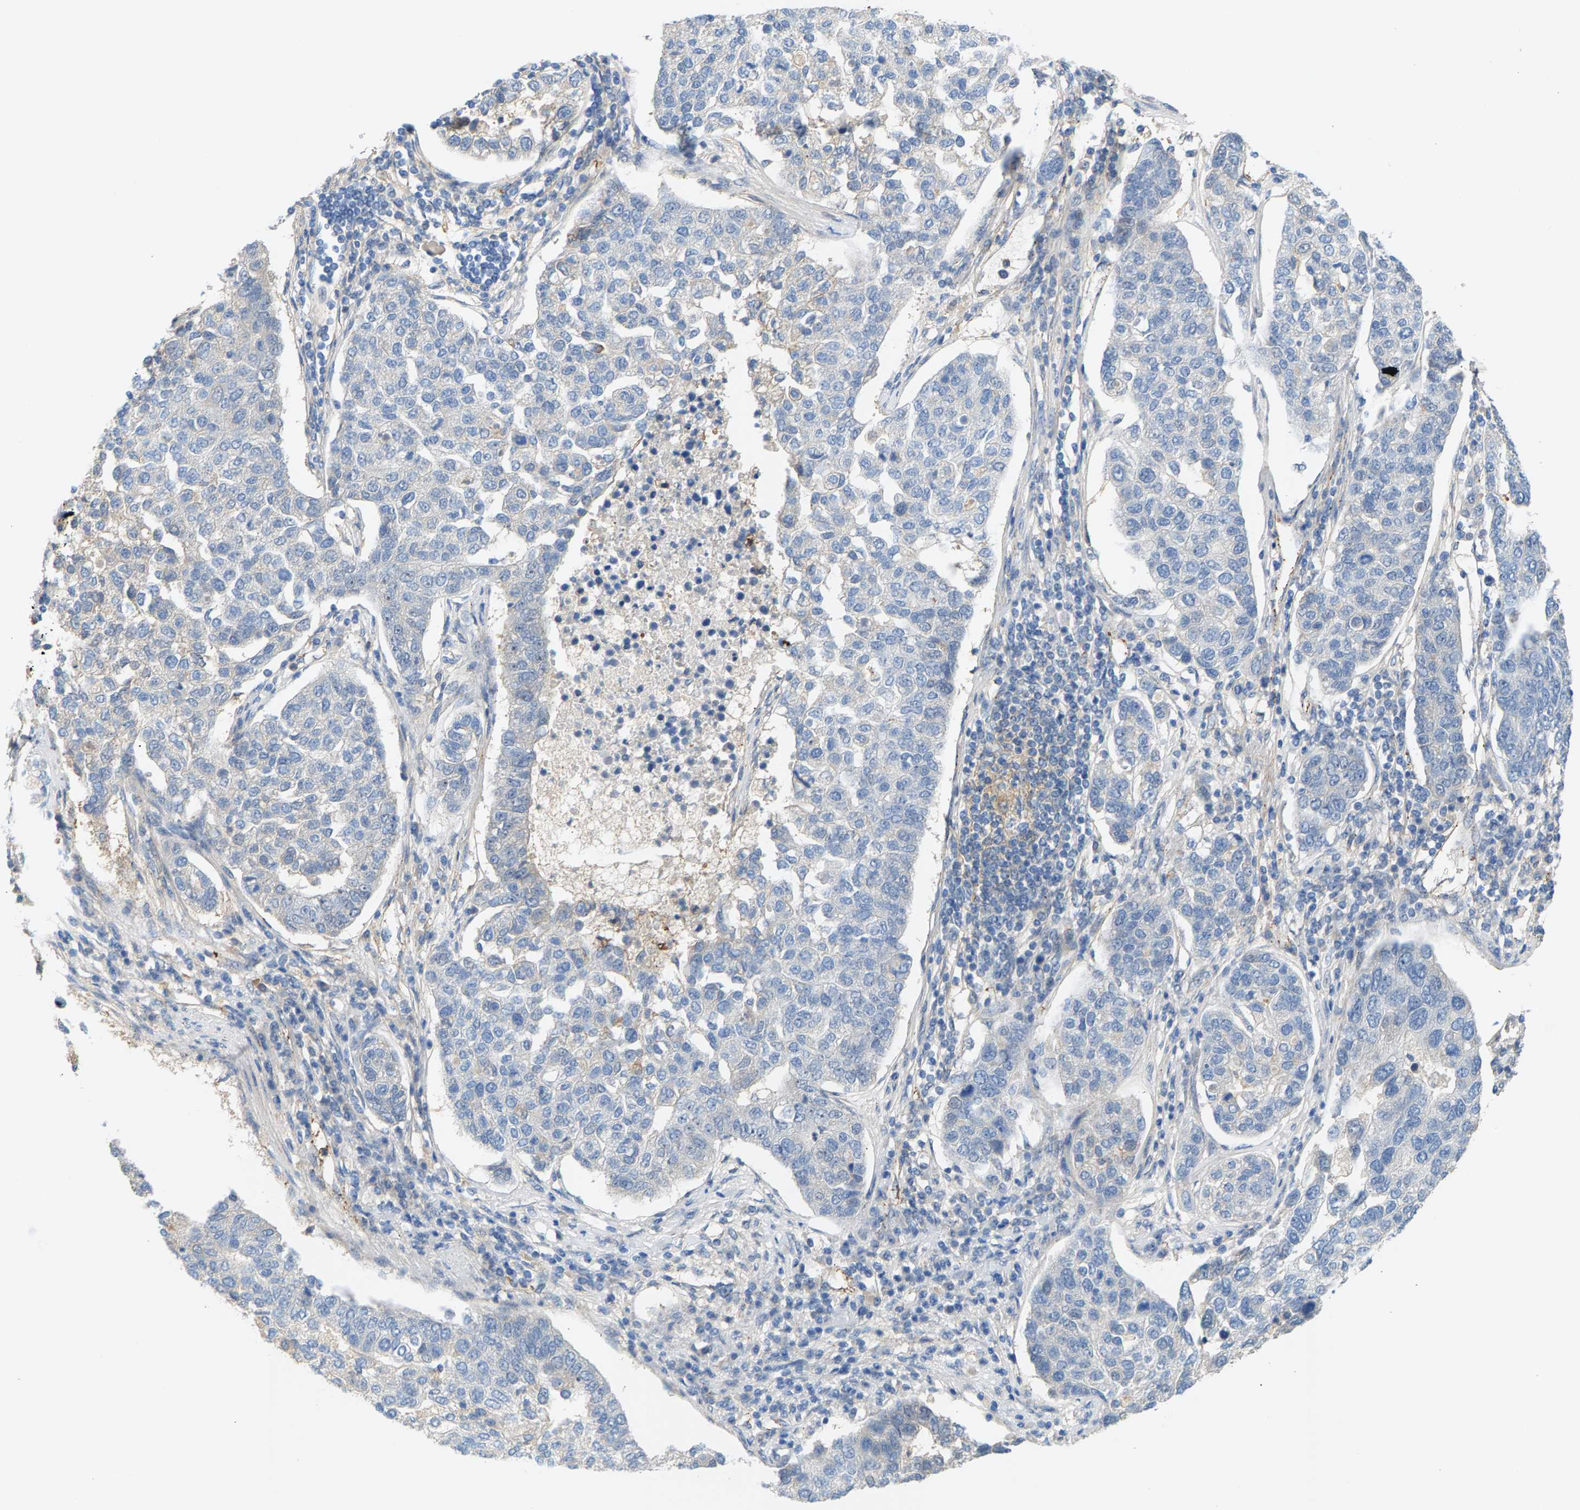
{"staining": {"intensity": "negative", "quantity": "none", "location": "none"}, "tissue": "pancreatic cancer", "cell_type": "Tumor cells", "image_type": "cancer", "snomed": [{"axis": "morphology", "description": "Adenocarcinoma, NOS"}, {"axis": "topography", "description": "Pancreas"}], "caption": "The image shows no staining of tumor cells in pancreatic adenocarcinoma.", "gene": "KRTAP27-1", "patient": {"sex": "female", "age": 61}}